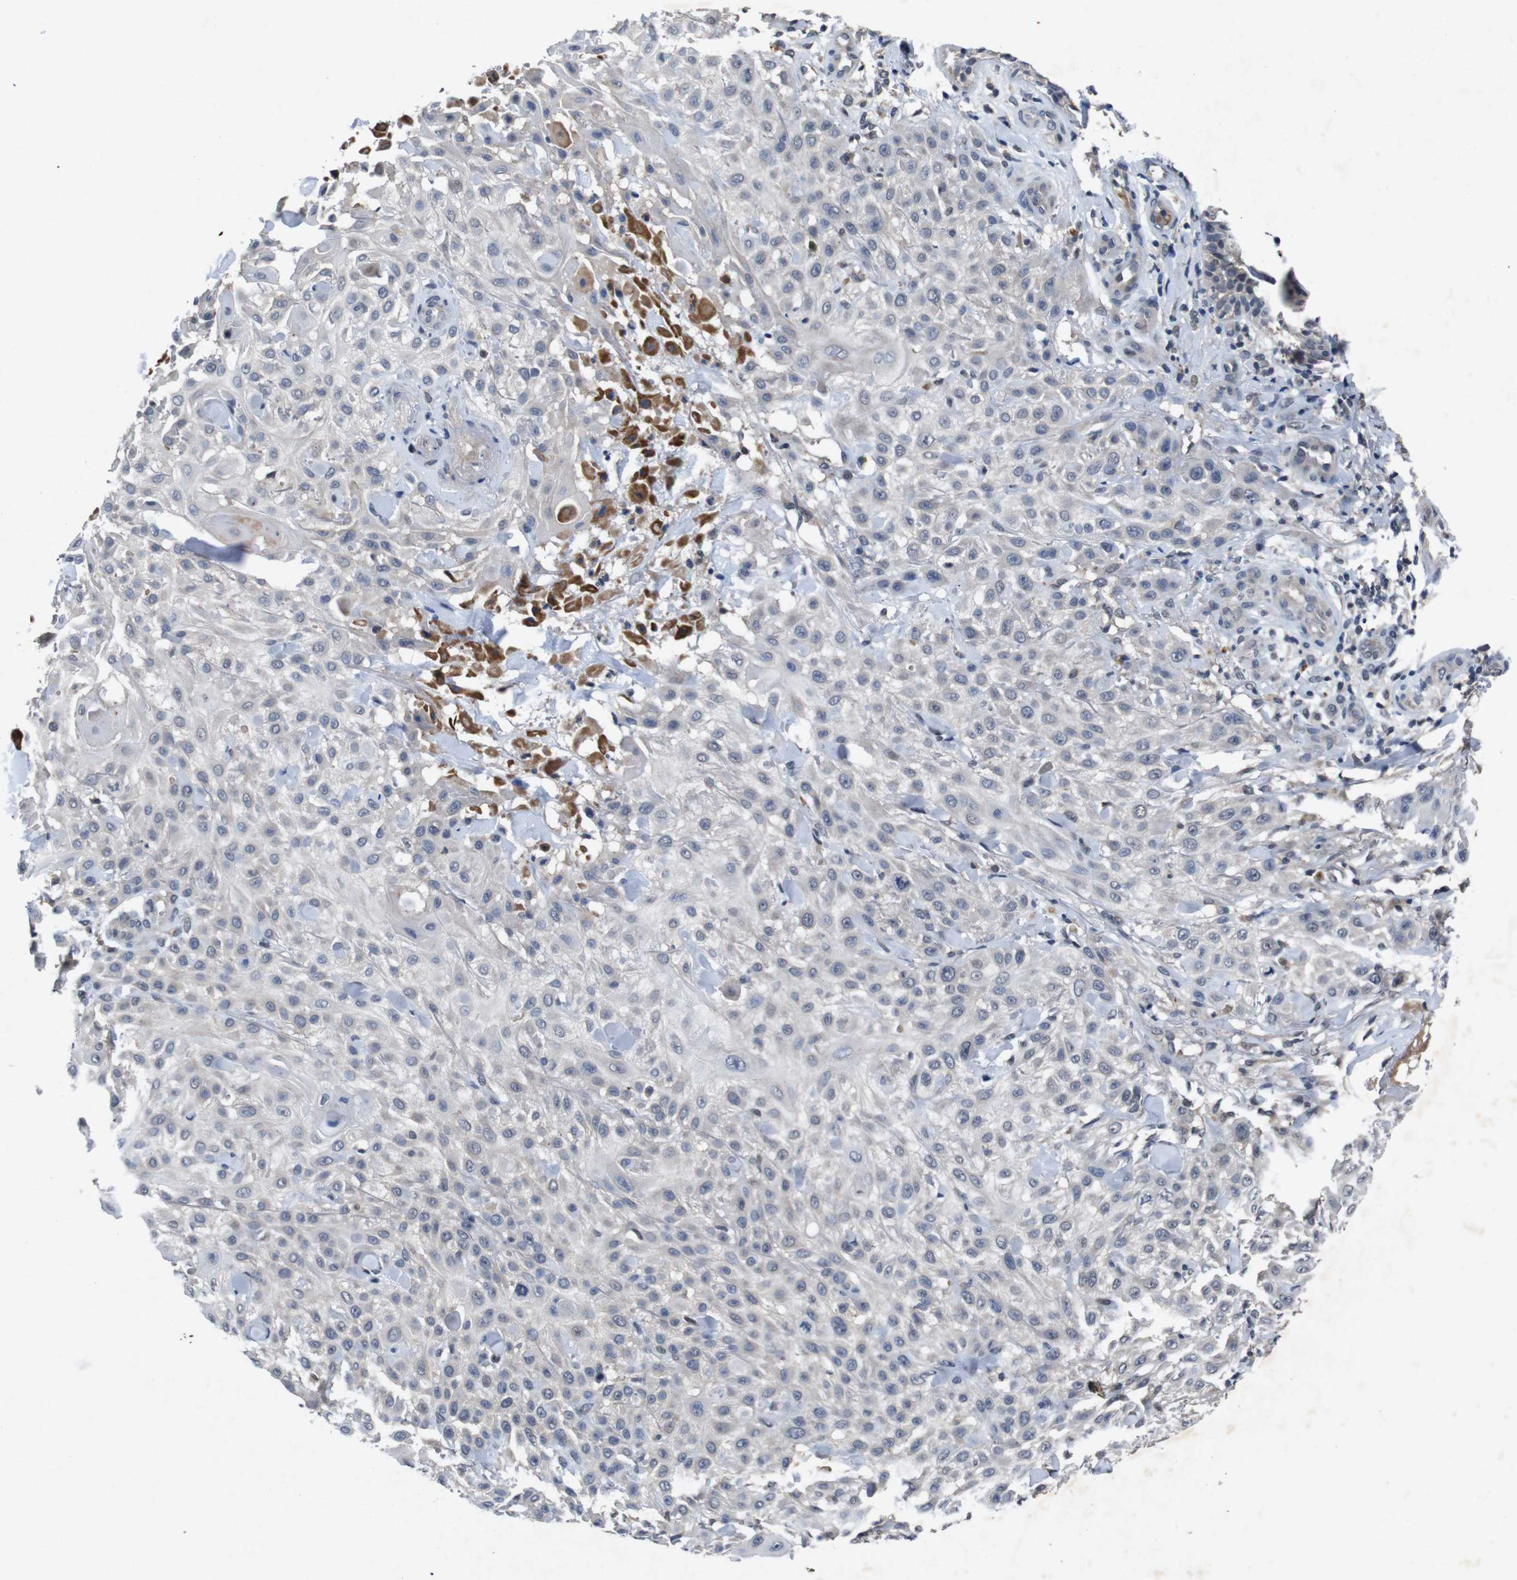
{"staining": {"intensity": "negative", "quantity": "none", "location": "none"}, "tissue": "skin cancer", "cell_type": "Tumor cells", "image_type": "cancer", "snomed": [{"axis": "morphology", "description": "Squamous cell carcinoma, NOS"}, {"axis": "topography", "description": "Skin"}], "caption": "IHC photomicrograph of neoplastic tissue: squamous cell carcinoma (skin) stained with DAB displays no significant protein expression in tumor cells.", "gene": "AKT3", "patient": {"sex": "female", "age": 42}}